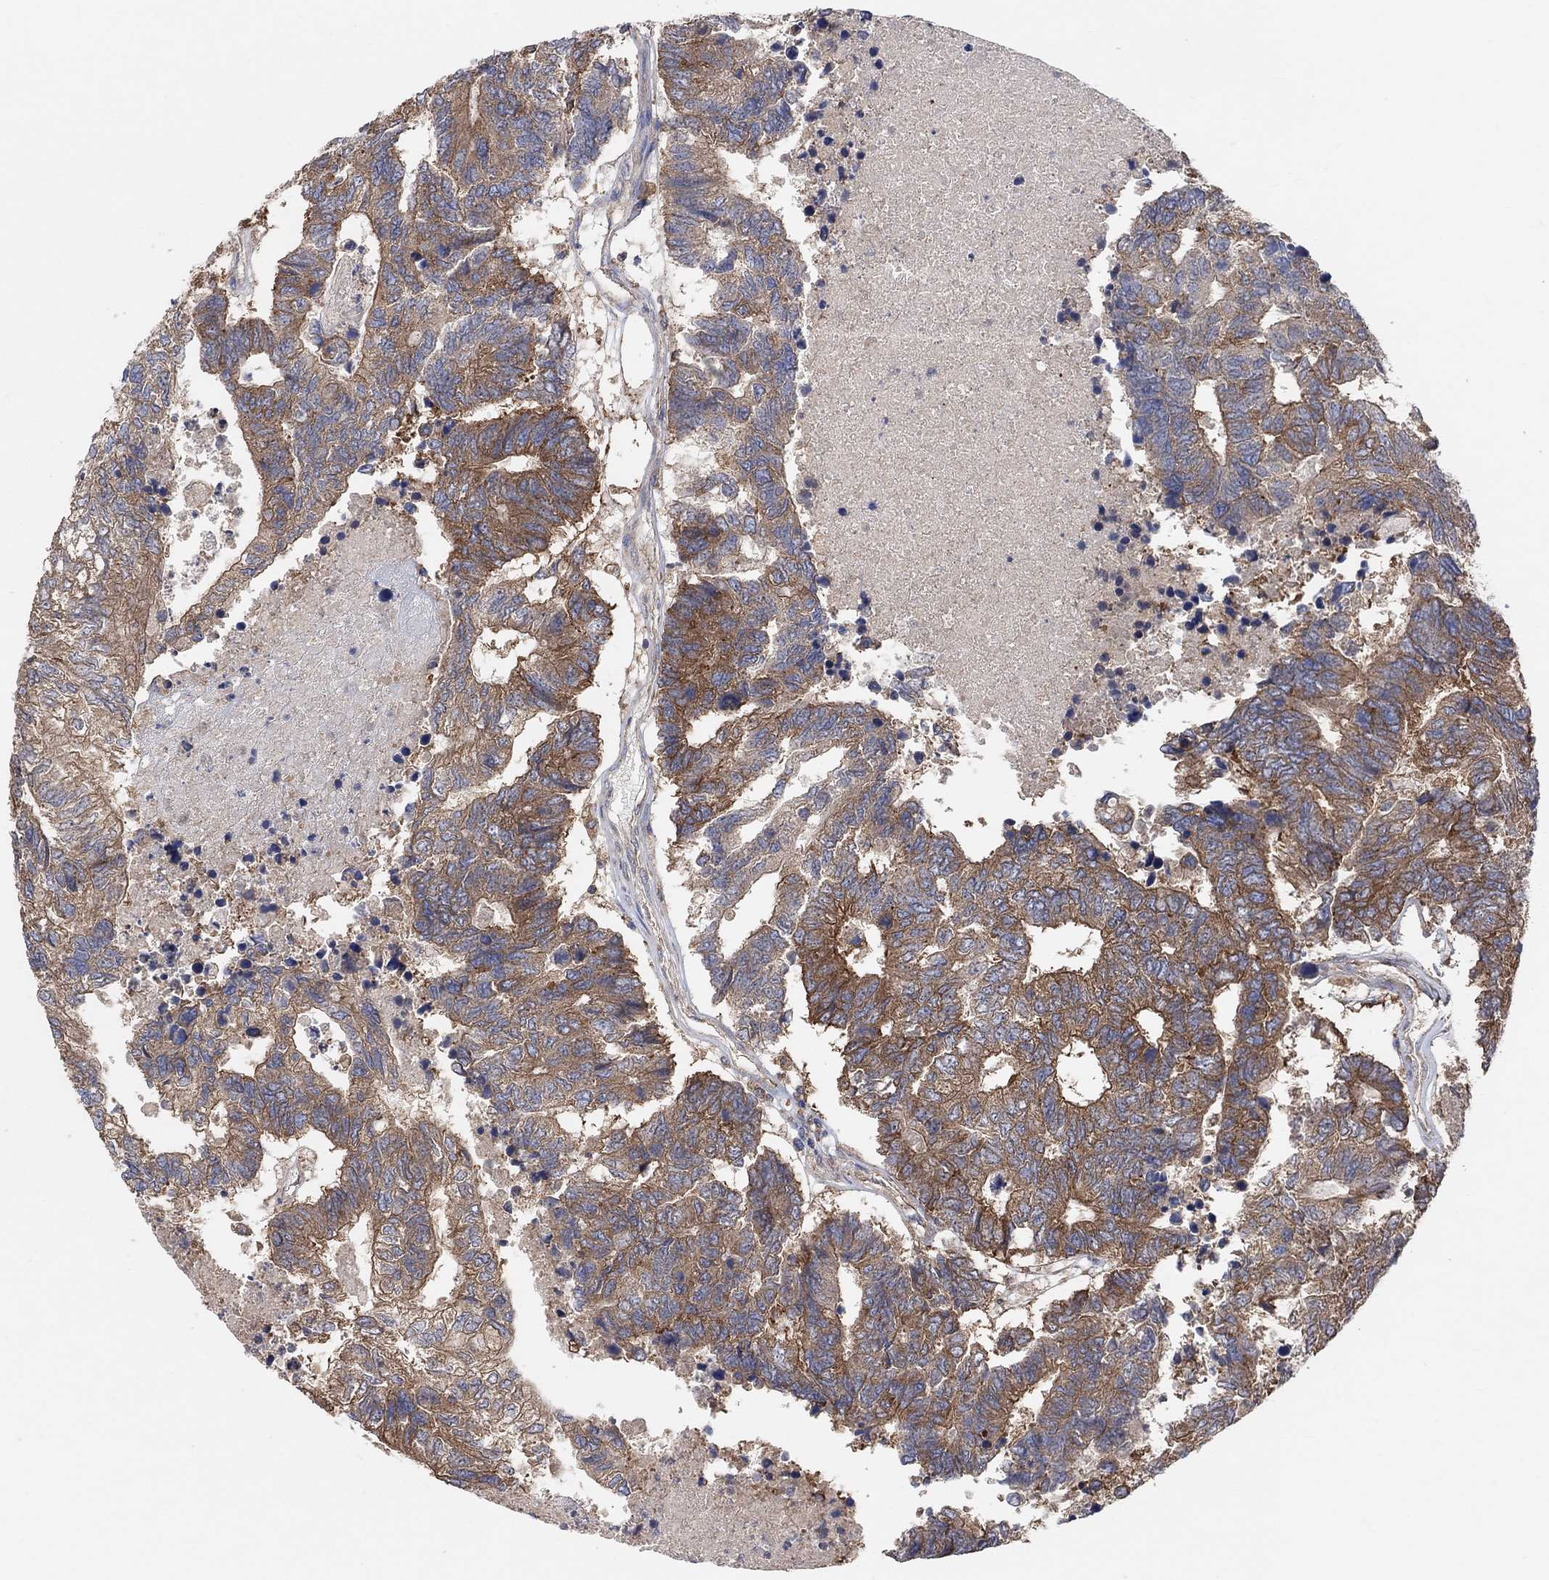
{"staining": {"intensity": "moderate", "quantity": "25%-75%", "location": "cytoplasmic/membranous"}, "tissue": "colorectal cancer", "cell_type": "Tumor cells", "image_type": "cancer", "snomed": [{"axis": "morphology", "description": "Adenocarcinoma, NOS"}, {"axis": "topography", "description": "Colon"}], "caption": "High-magnification brightfield microscopy of colorectal cancer stained with DAB (brown) and counterstained with hematoxylin (blue). tumor cells exhibit moderate cytoplasmic/membranous staining is present in about25%-75% of cells.", "gene": "BLOC1S3", "patient": {"sex": "female", "age": 48}}